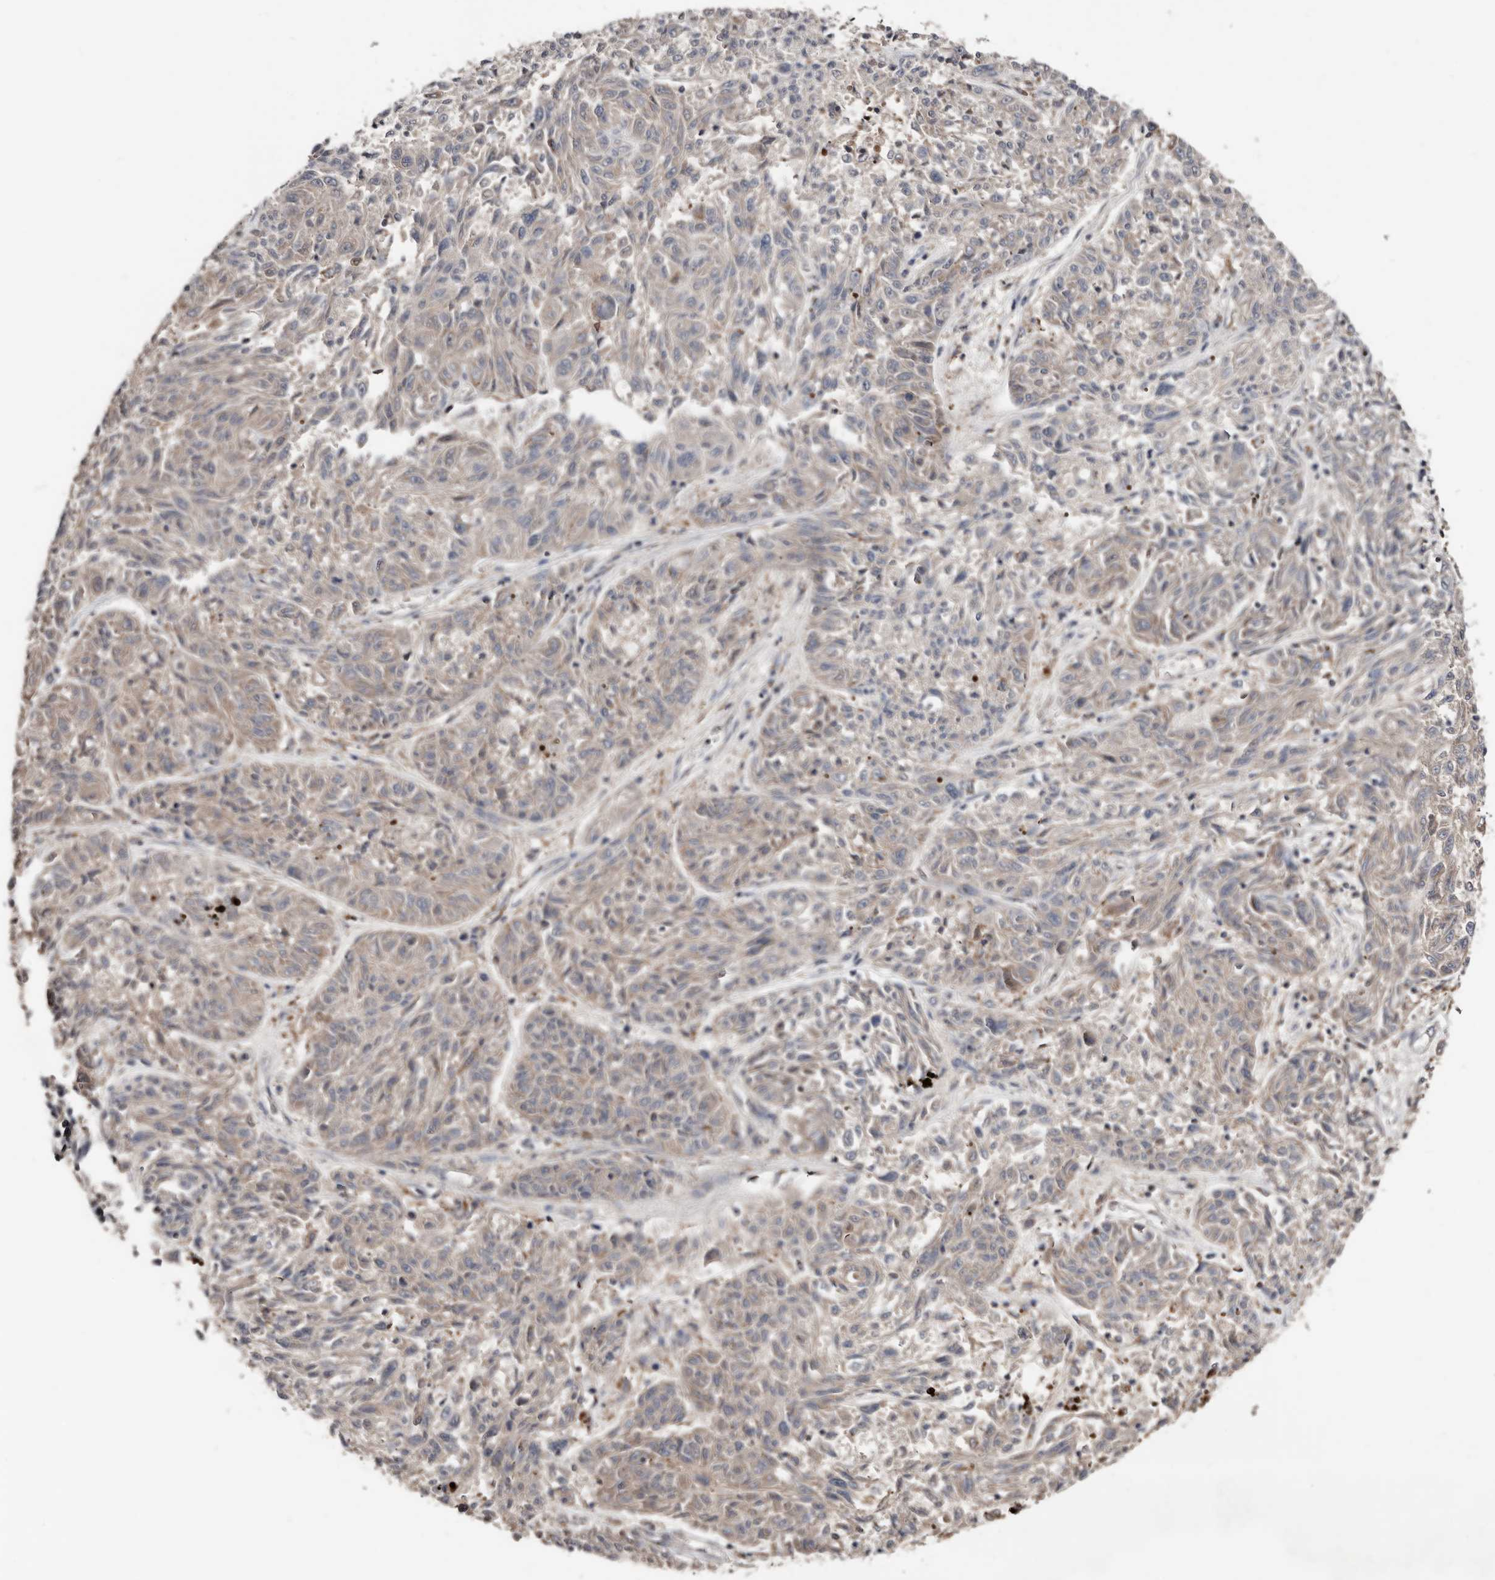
{"staining": {"intensity": "weak", "quantity": "25%-75%", "location": "cytoplasmic/membranous"}, "tissue": "melanoma", "cell_type": "Tumor cells", "image_type": "cancer", "snomed": [{"axis": "morphology", "description": "Malignant melanoma, NOS"}, {"axis": "topography", "description": "Skin"}], "caption": "Immunohistochemical staining of melanoma exhibits weak cytoplasmic/membranous protein expression in approximately 25%-75% of tumor cells.", "gene": "SLC39A2", "patient": {"sex": "male", "age": 53}}